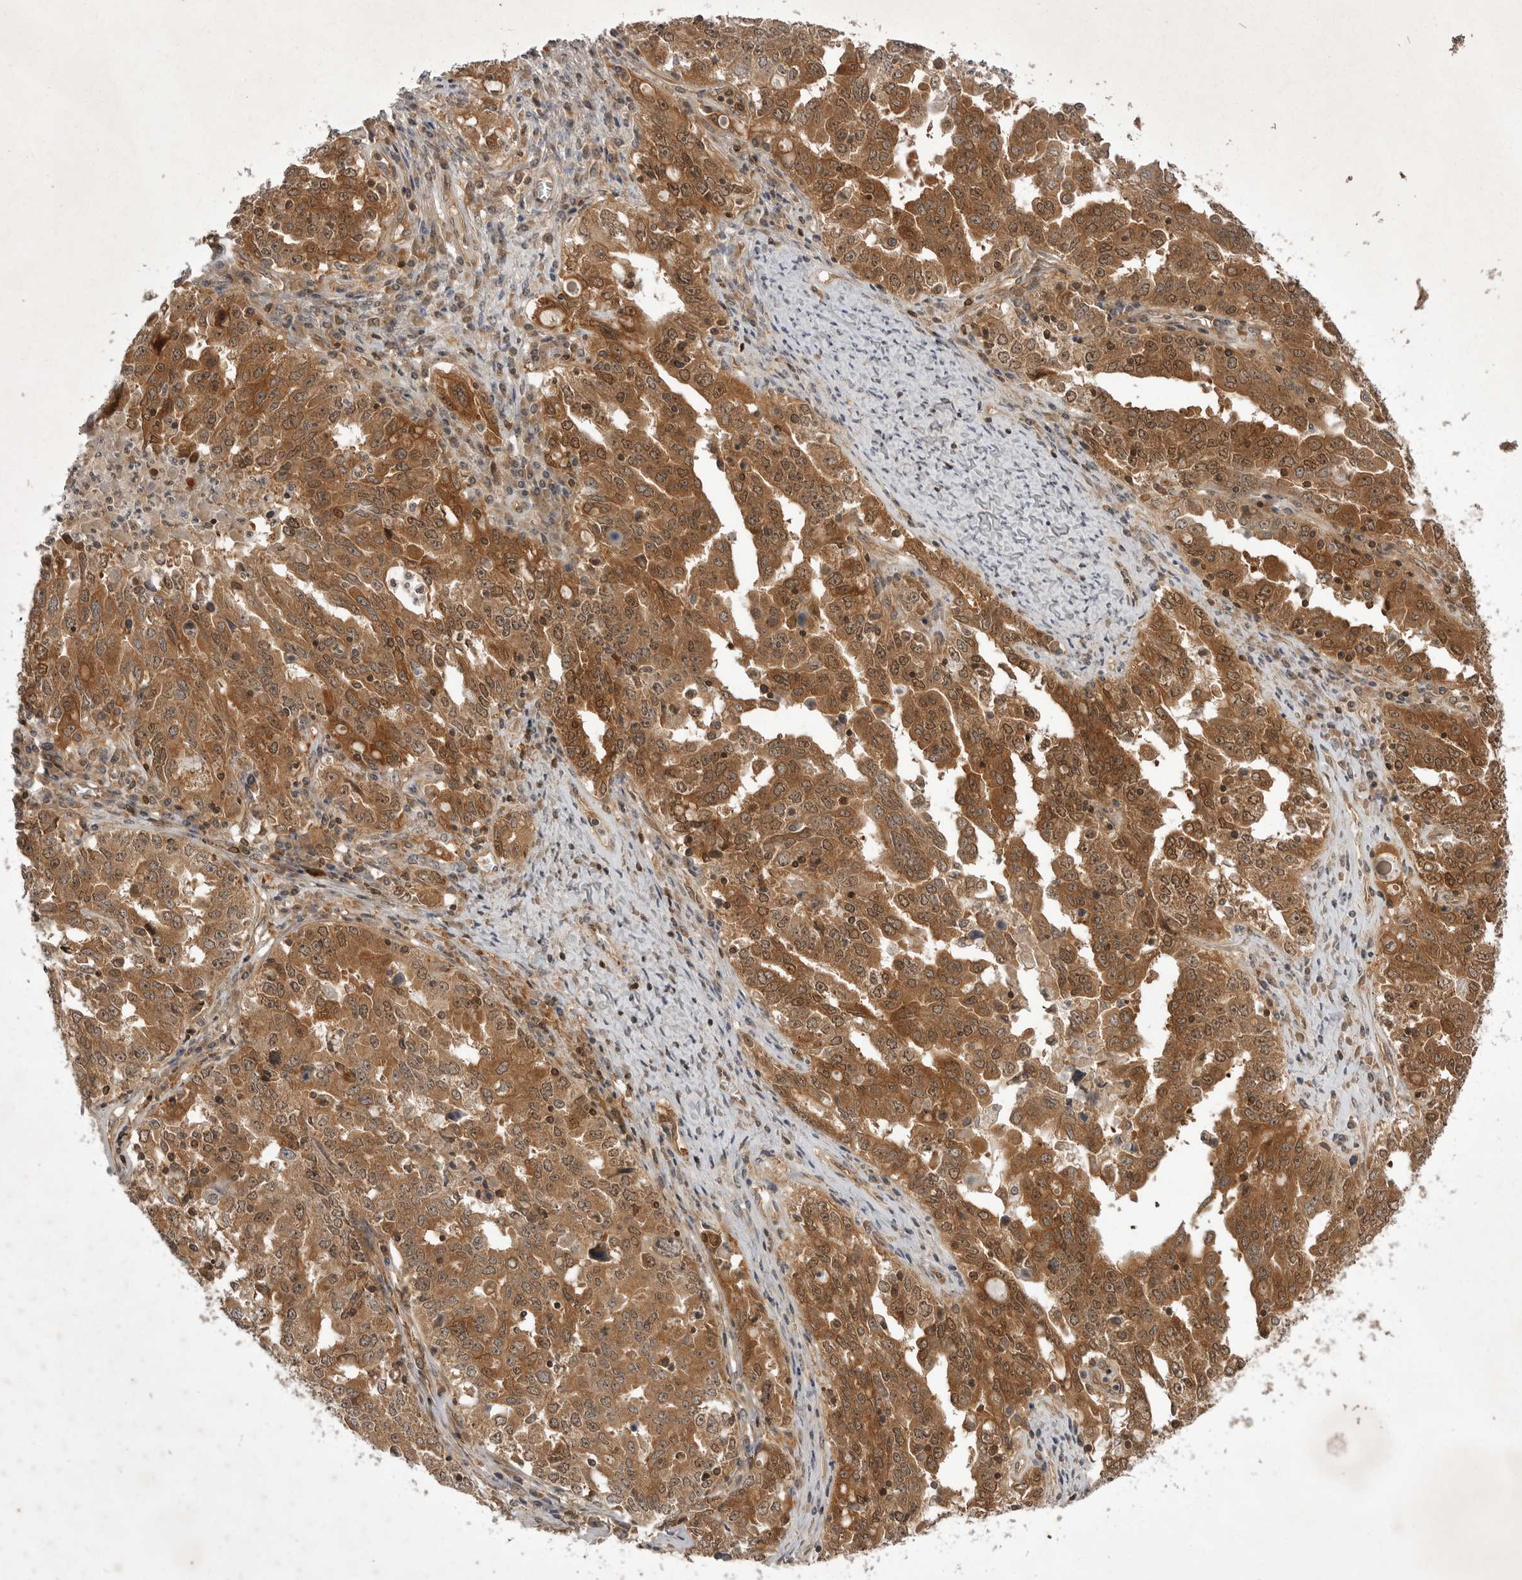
{"staining": {"intensity": "moderate", "quantity": ">75%", "location": "cytoplasmic/membranous,nuclear"}, "tissue": "ovarian cancer", "cell_type": "Tumor cells", "image_type": "cancer", "snomed": [{"axis": "morphology", "description": "Carcinoma, endometroid"}, {"axis": "topography", "description": "Ovary"}], "caption": "There is medium levels of moderate cytoplasmic/membranous and nuclear positivity in tumor cells of ovarian endometroid carcinoma, as demonstrated by immunohistochemical staining (brown color).", "gene": "STK24", "patient": {"sex": "female", "age": 62}}